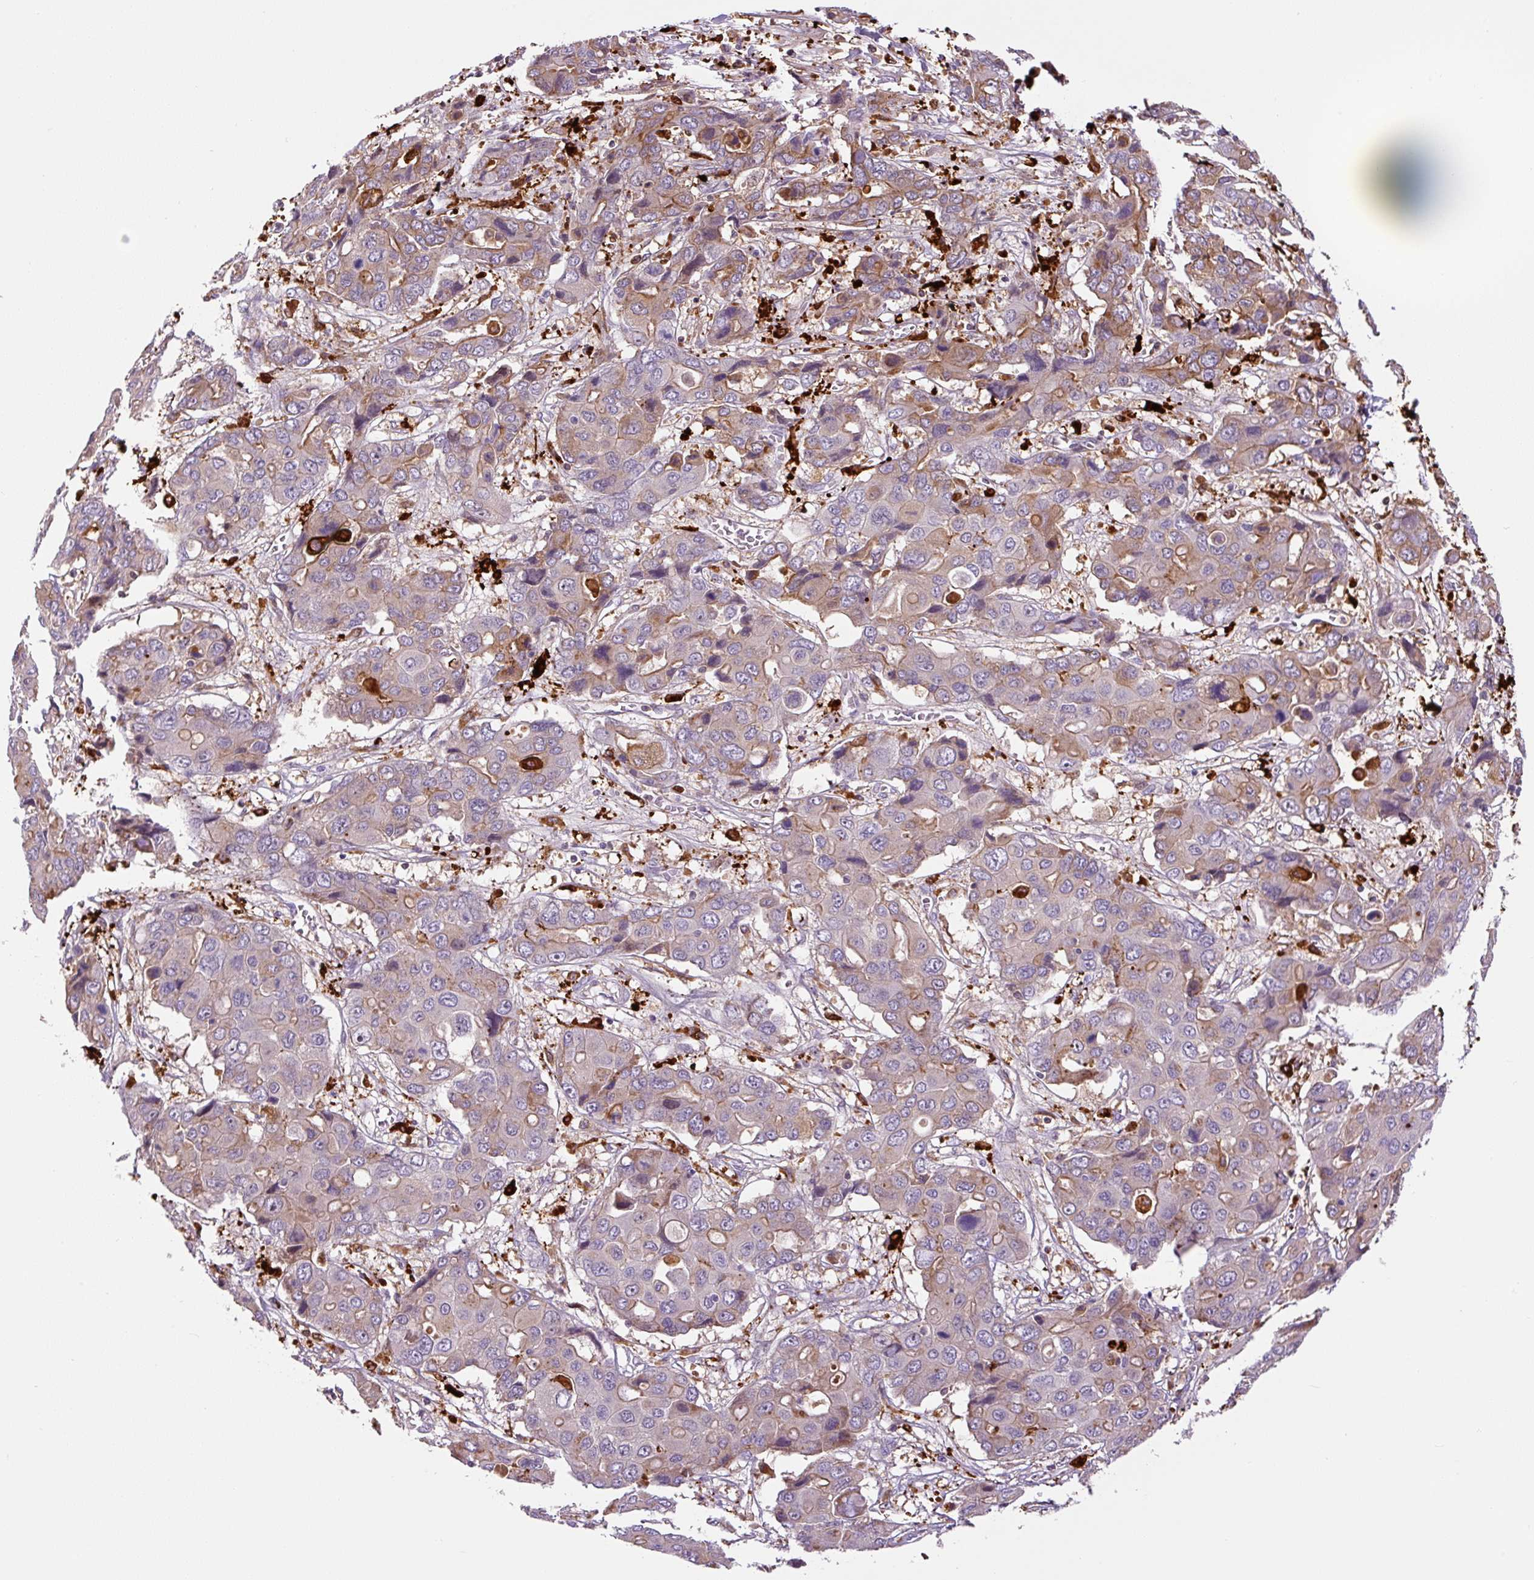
{"staining": {"intensity": "weak", "quantity": "25%-75%", "location": "cytoplasmic/membranous"}, "tissue": "liver cancer", "cell_type": "Tumor cells", "image_type": "cancer", "snomed": [{"axis": "morphology", "description": "Cholangiocarcinoma"}, {"axis": "topography", "description": "Liver"}], "caption": "Weak cytoplasmic/membranous protein expression is identified in about 25%-75% of tumor cells in liver cancer (cholangiocarcinoma).", "gene": "FUT10", "patient": {"sex": "male", "age": 67}}